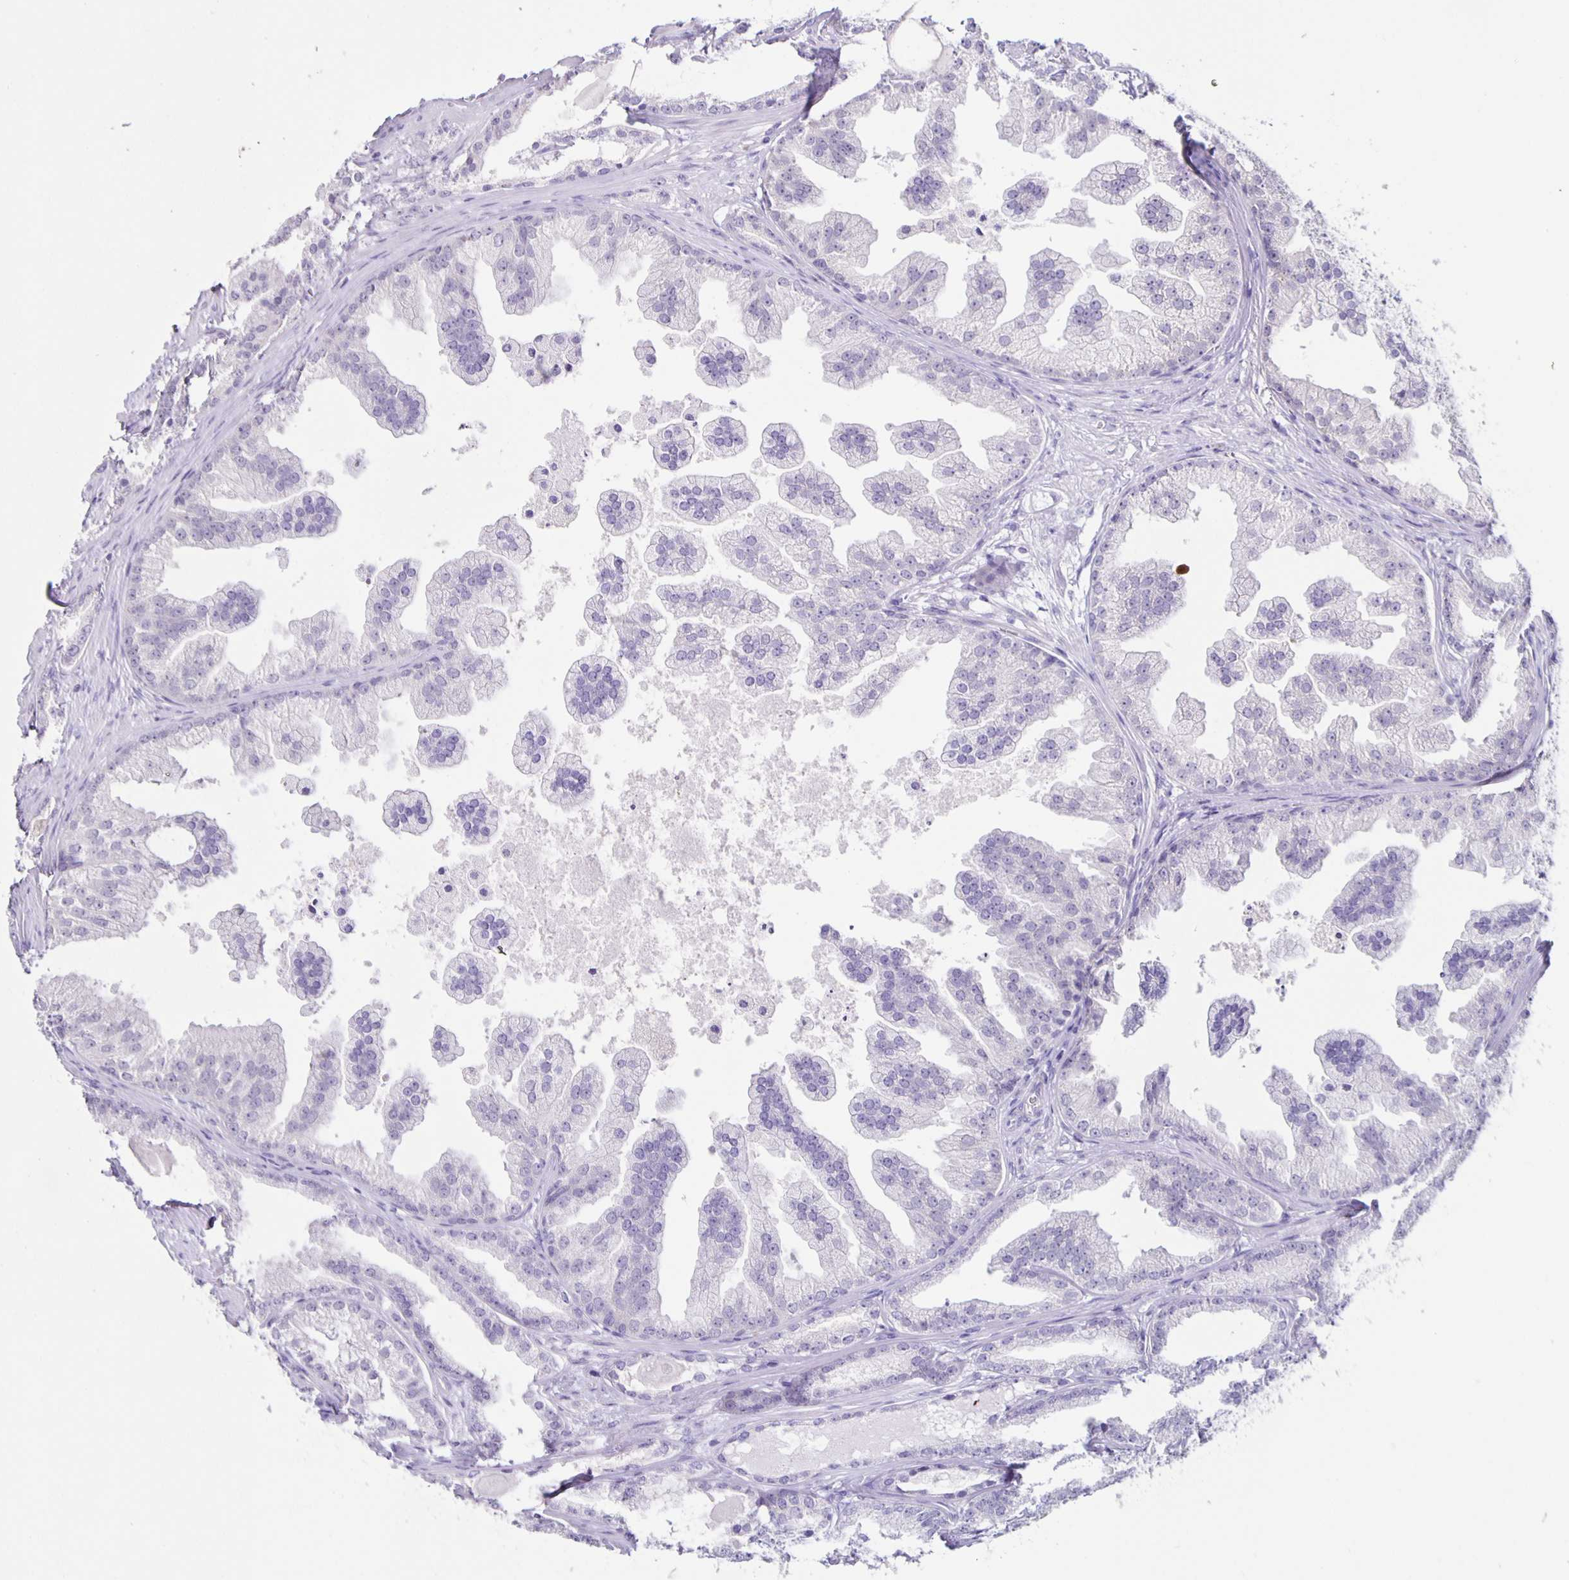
{"staining": {"intensity": "negative", "quantity": "none", "location": "none"}, "tissue": "prostate cancer", "cell_type": "Tumor cells", "image_type": "cancer", "snomed": [{"axis": "morphology", "description": "Adenocarcinoma, Low grade"}, {"axis": "topography", "description": "Prostate"}], "caption": "There is no significant staining in tumor cells of prostate adenocarcinoma (low-grade).", "gene": "SLC12A3", "patient": {"sex": "male", "age": 65}}